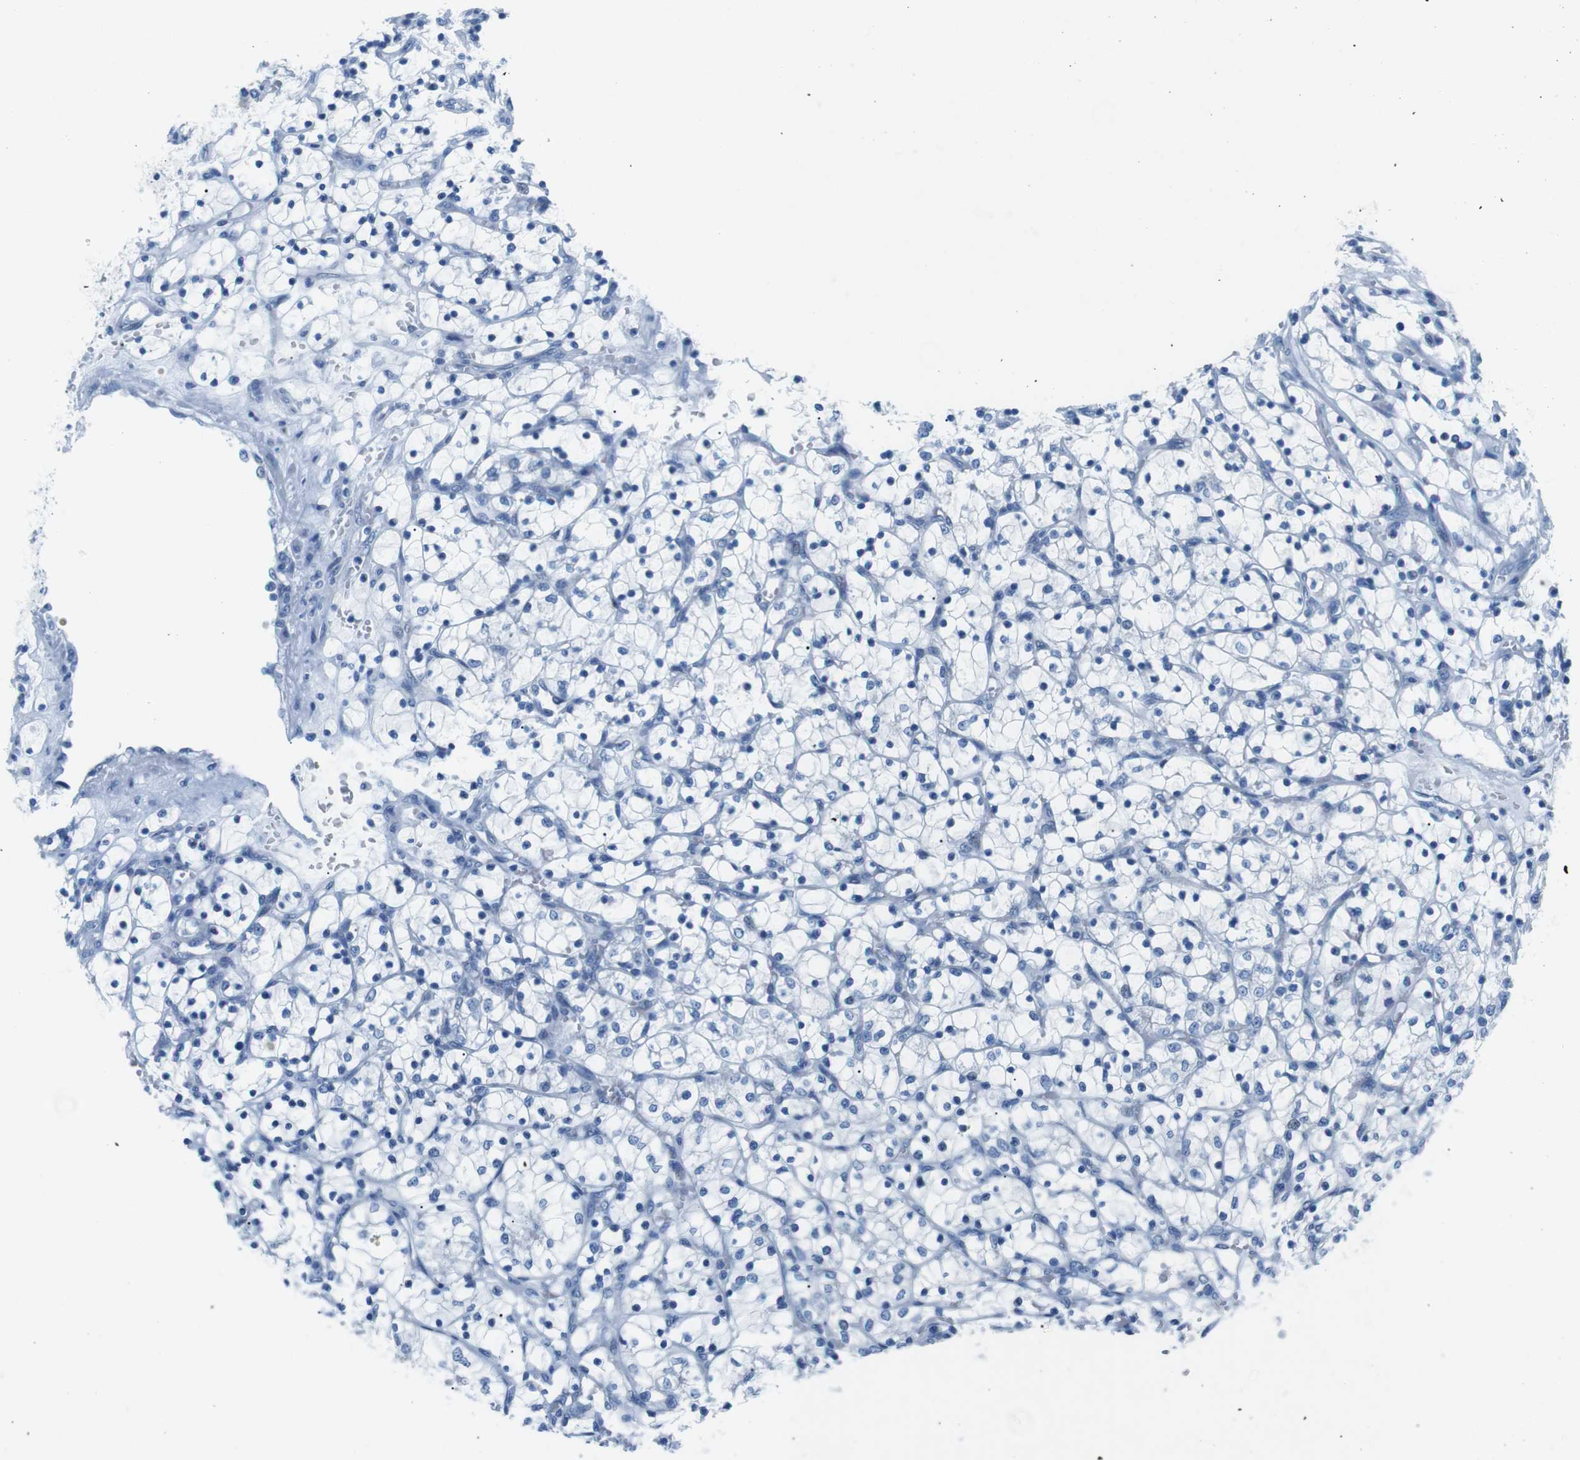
{"staining": {"intensity": "negative", "quantity": "none", "location": "none"}, "tissue": "renal cancer", "cell_type": "Tumor cells", "image_type": "cancer", "snomed": [{"axis": "morphology", "description": "Adenocarcinoma, NOS"}, {"axis": "topography", "description": "Kidney"}], "caption": "DAB immunohistochemical staining of human renal adenocarcinoma shows no significant positivity in tumor cells.", "gene": "MUC2", "patient": {"sex": "female", "age": 69}}